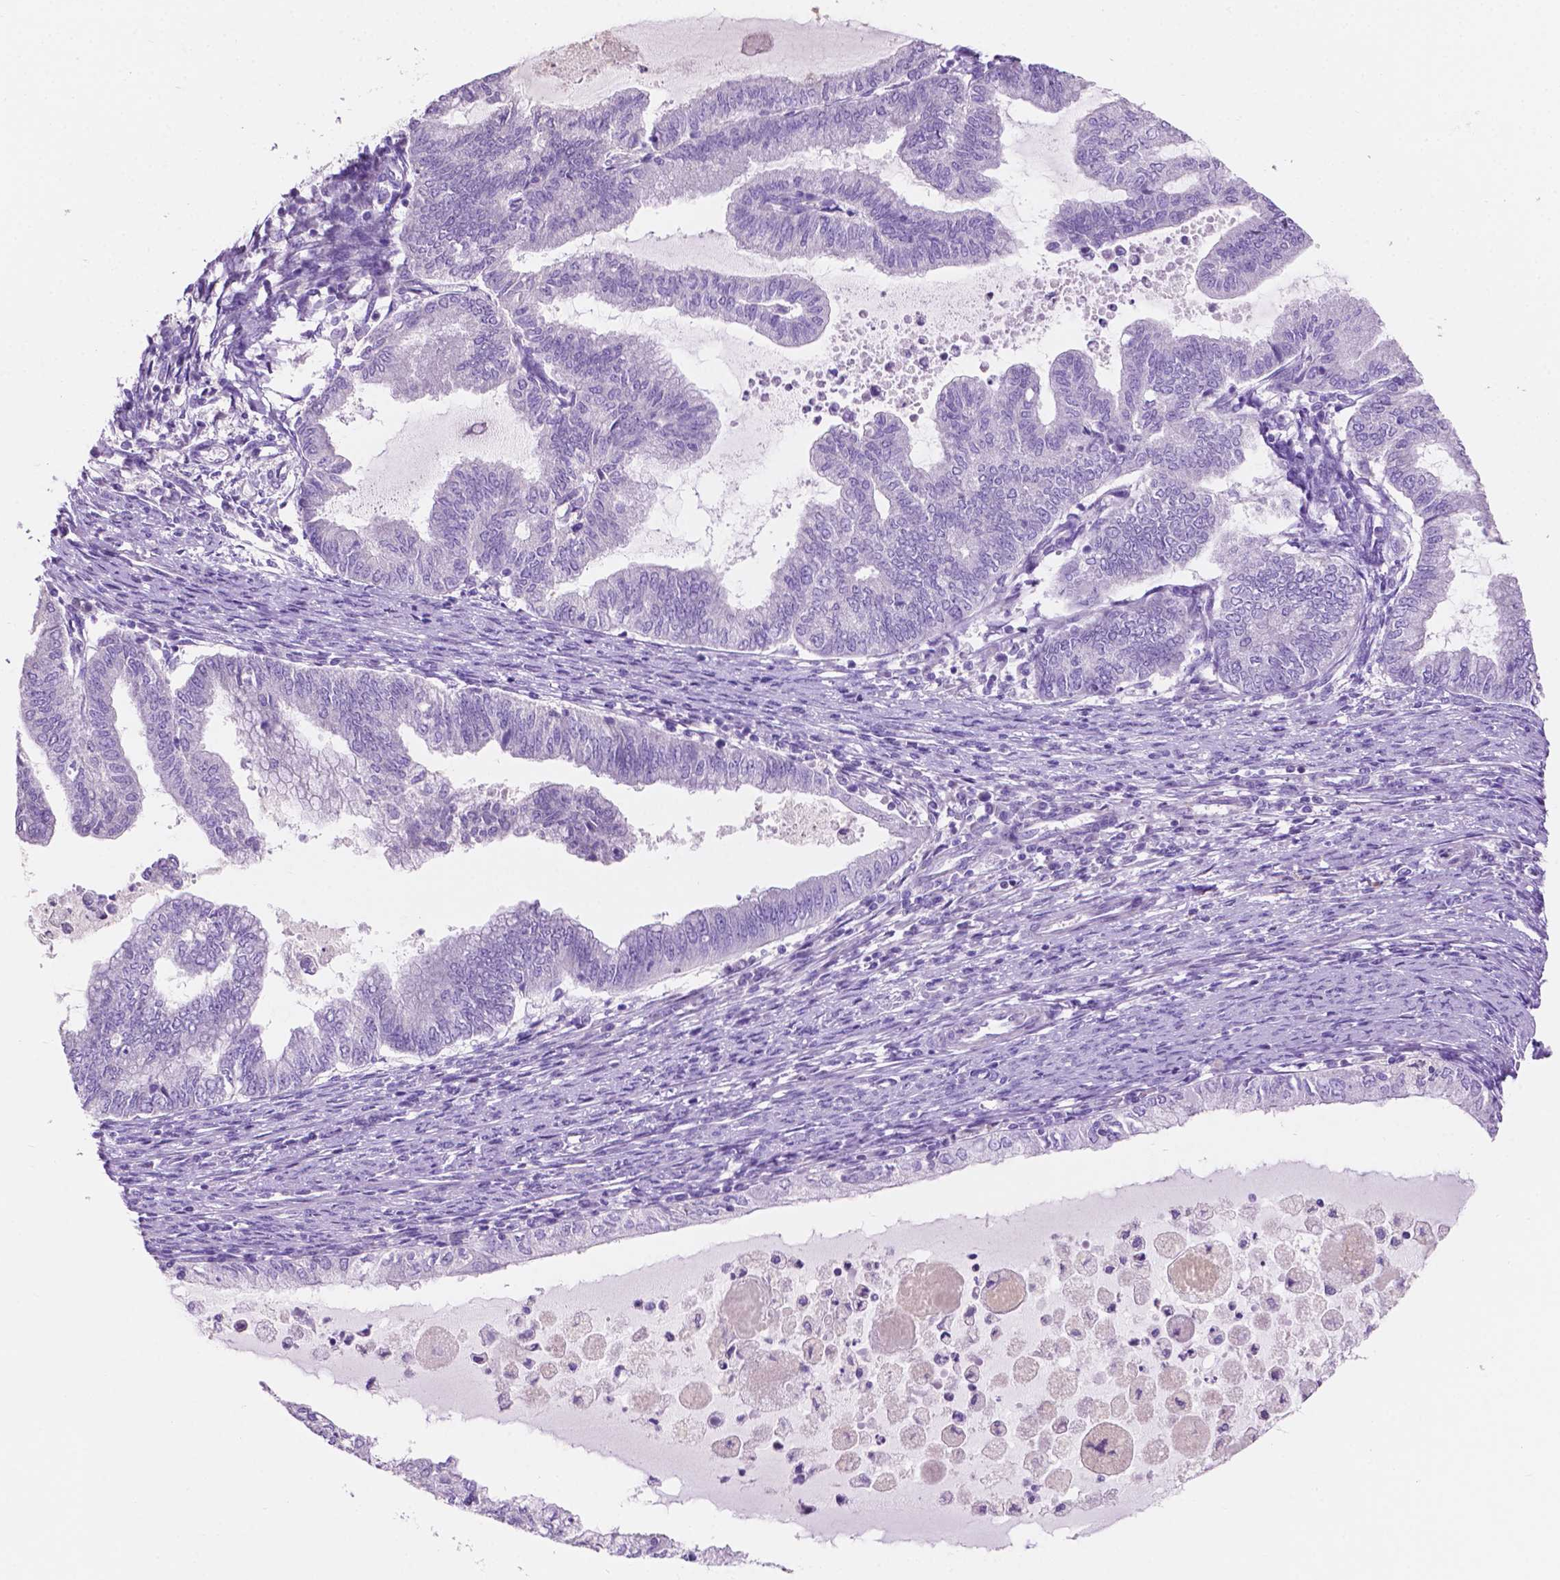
{"staining": {"intensity": "negative", "quantity": "none", "location": "none"}, "tissue": "endometrial cancer", "cell_type": "Tumor cells", "image_type": "cancer", "snomed": [{"axis": "morphology", "description": "Adenocarcinoma, NOS"}, {"axis": "topography", "description": "Endometrium"}], "caption": "This is a histopathology image of immunohistochemistry (IHC) staining of adenocarcinoma (endometrial), which shows no staining in tumor cells.", "gene": "CLDN17", "patient": {"sex": "female", "age": 79}}